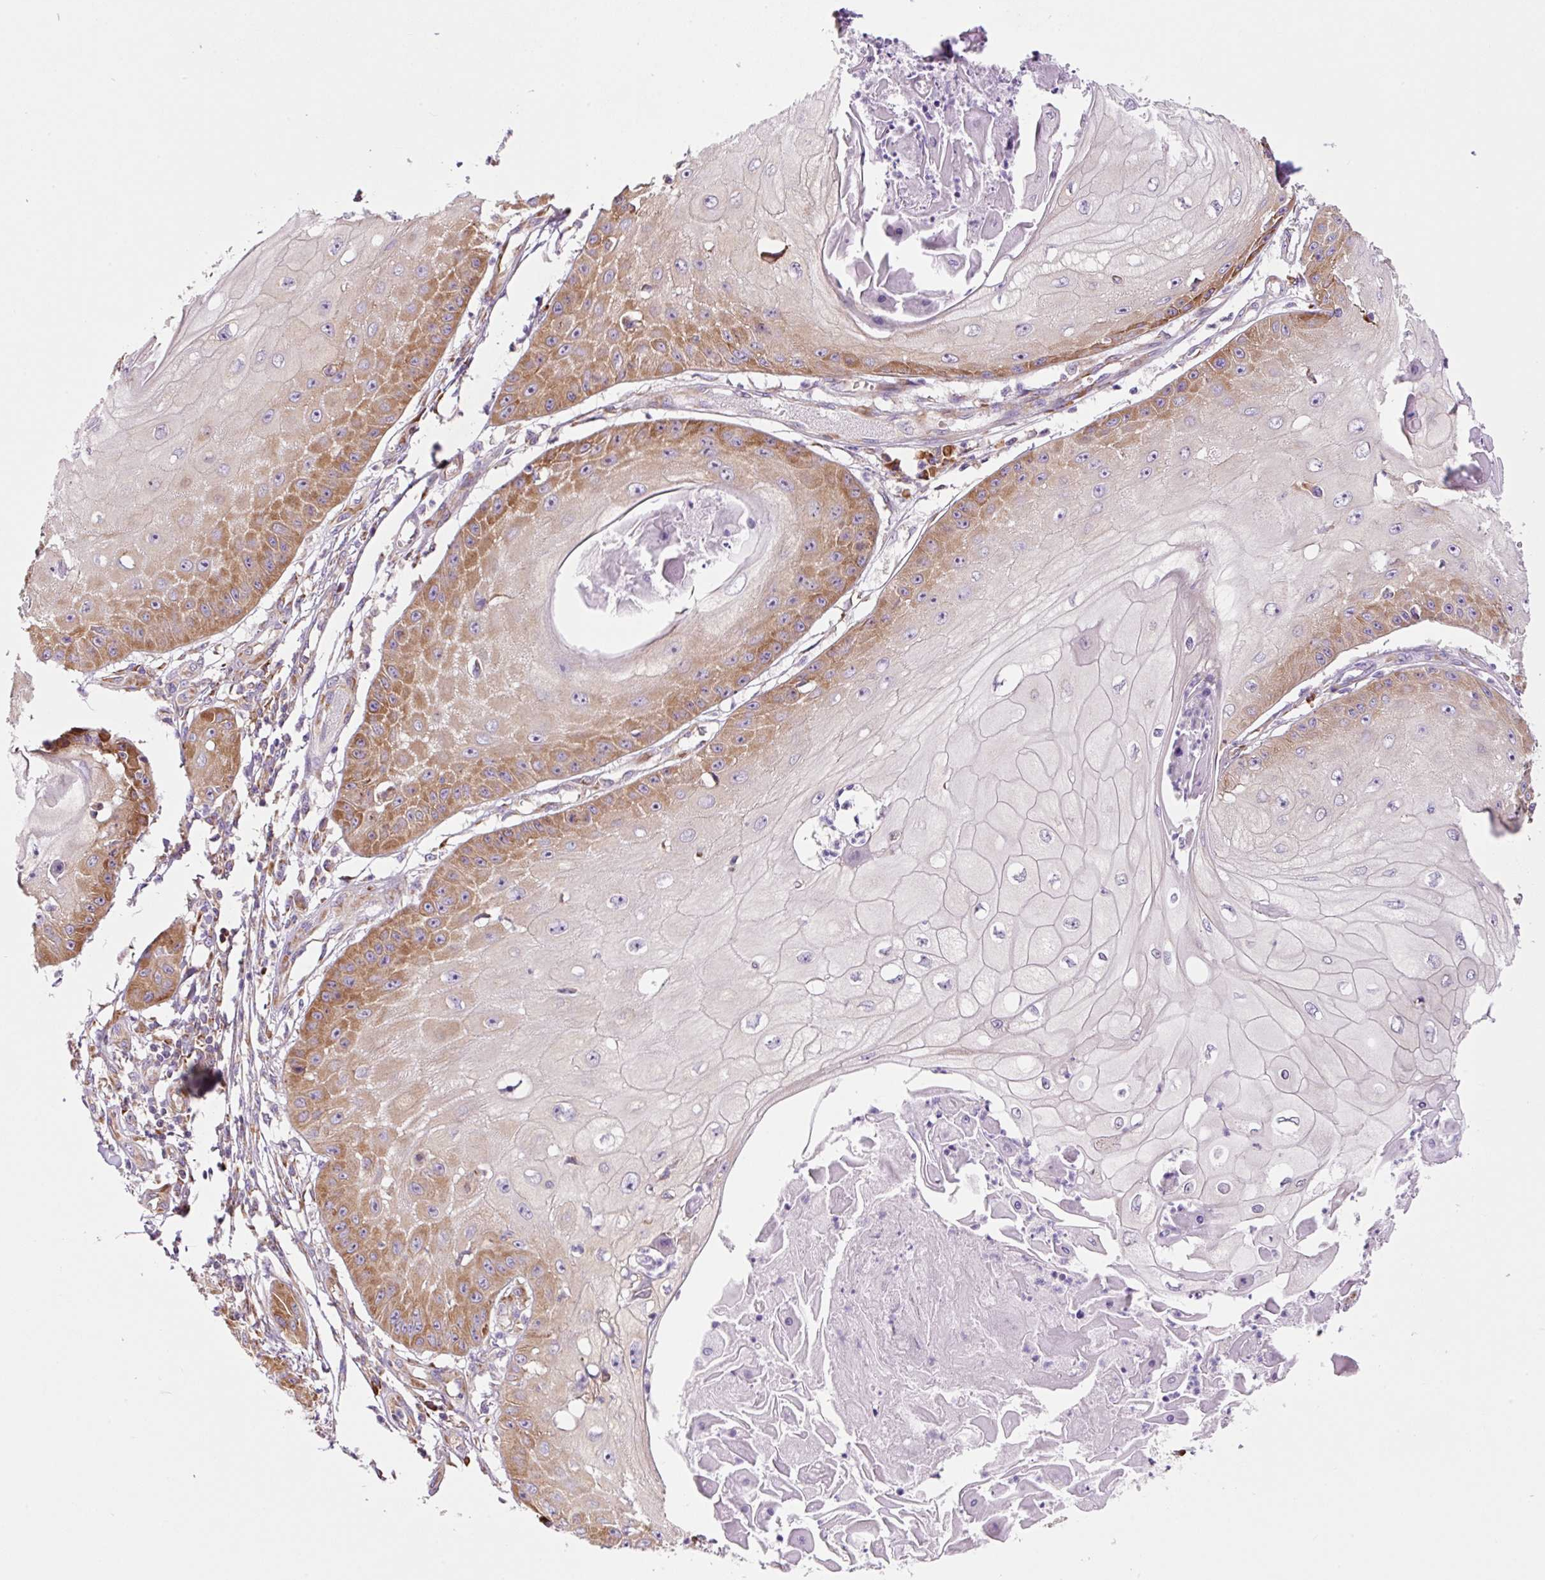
{"staining": {"intensity": "moderate", "quantity": "25%-75%", "location": "cytoplasmic/membranous"}, "tissue": "skin cancer", "cell_type": "Tumor cells", "image_type": "cancer", "snomed": [{"axis": "morphology", "description": "Squamous cell carcinoma, NOS"}, {"axis": "topography", "description": "Skin"}], "caption": "Skin cancer (squamous cell carcinoma) stained with immunohistochemistry (IHC) exhibits moderate cytoplasmic/membranous staining in about 25%-75% of tumor cells.", "gene": "RPL41", "patient": {"sex": "male", "age": 70}}